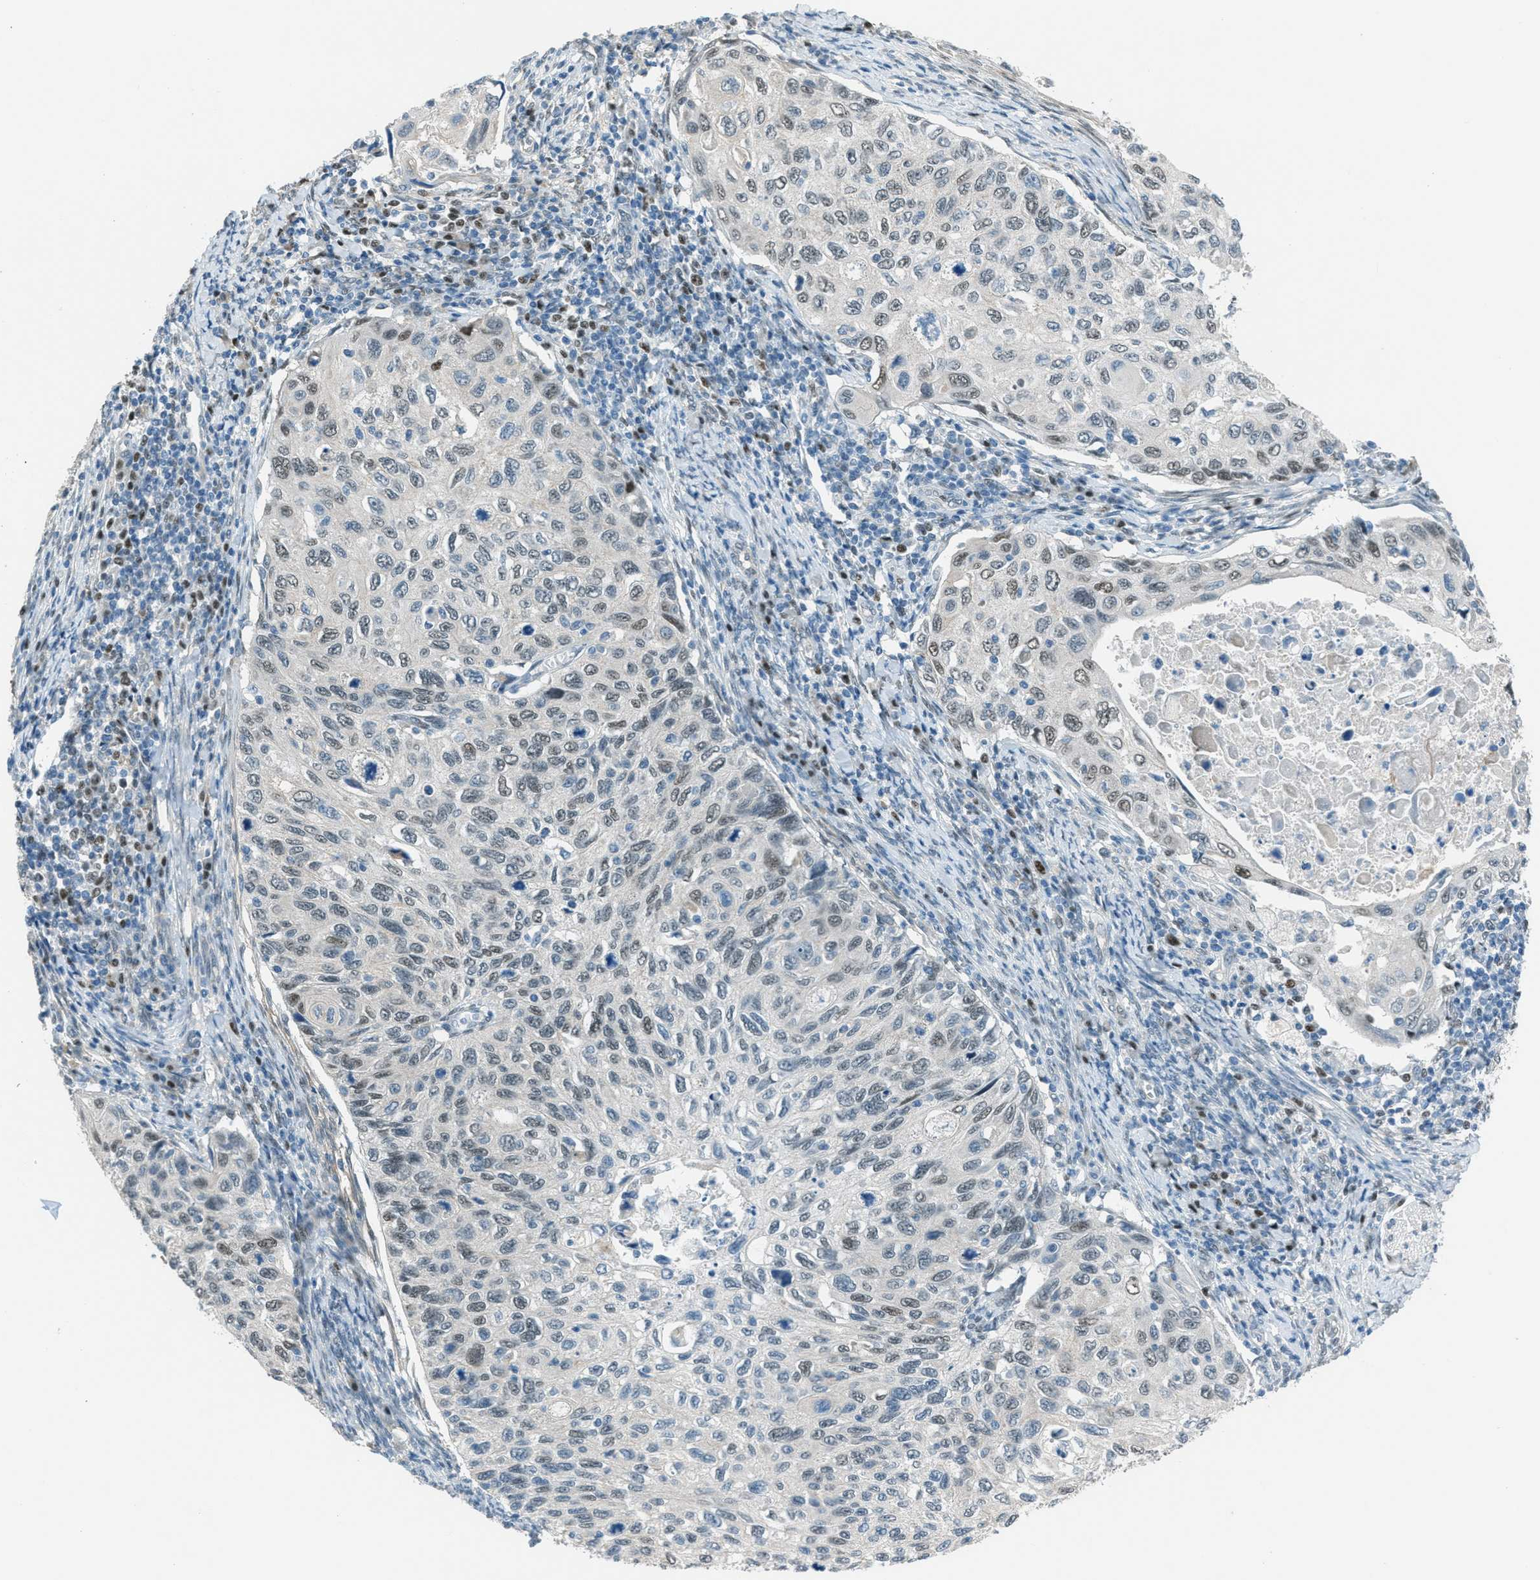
{"staining": {"intensity": "weak", "quantity": "<25%", "location": "nuclear"}, "tissue": "cervical cancer", "cell_type": "Tumor cells", "image_type": "cancer", "snomed": [{"axis": "morphology", "description": "Squamous cell carcinoma, NOS"}, {"axis": "topography", "description": "Cervix"}], "caption": "This micrograph is of cervical squamous cell carcinoma stained with IHC to label a protein in brown with the nuclei are counter-stained blue. There is no positivity in tumor cells.", "gene": "TCF3", "patient": {"sex": "female", "age": 70}}